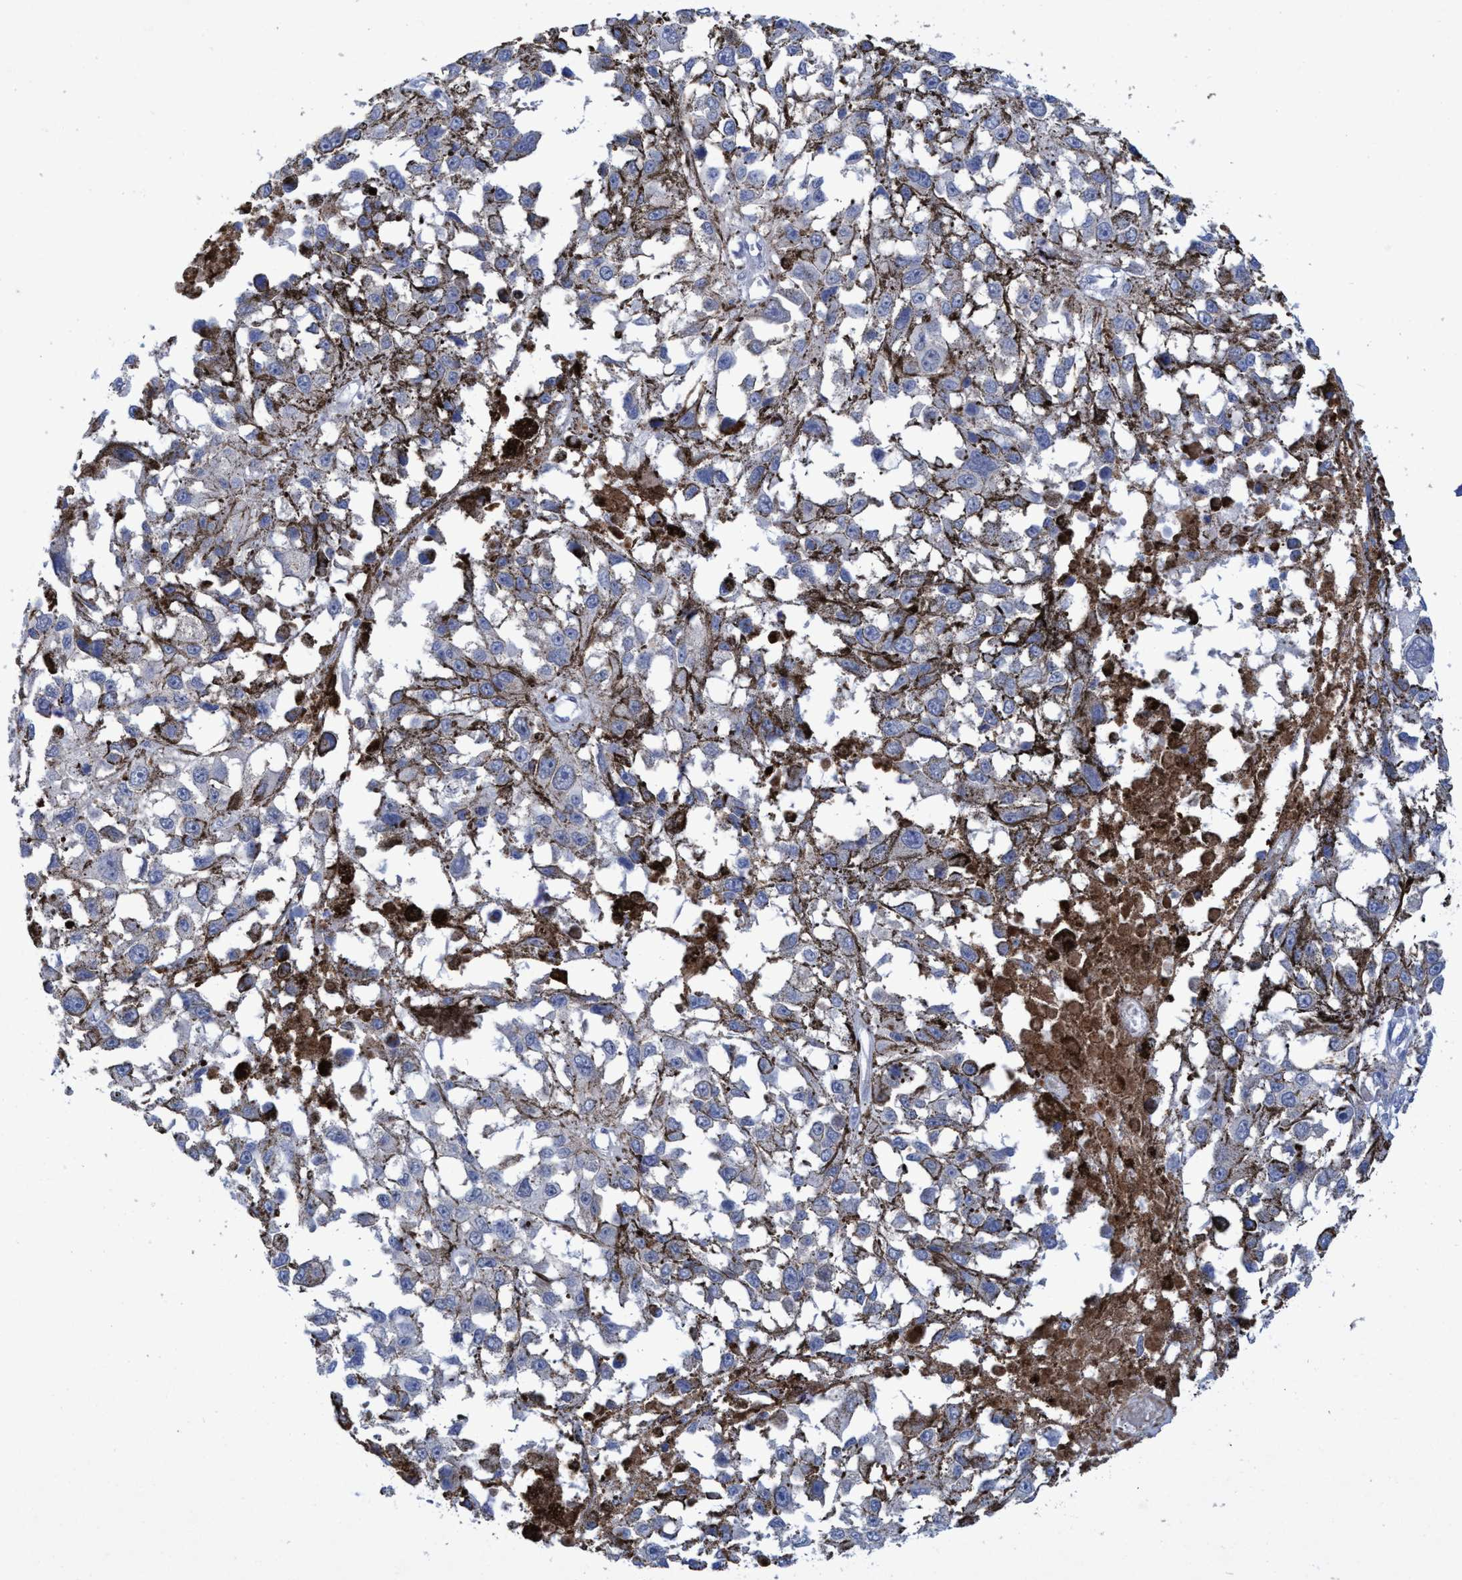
{"staining": {"intensity": "negative", "quantity": "none", "location": "none"}, "tissue": "melanoma", "cell_type": "Tumor cells", "image_type": "cancer", "snomed": [{"axis": "morphology", "description": "Malignant melanoma, Metastatic site"}, {"axis": "topography", "description": "Lymph node"}], "caption": "Tumor cells show no significant protein staining in malignant melanoma (metastatic site). (DAB immunohistochemistry (IHC) visualized using brightfield microscopy, high magnification).", "gene": "R3HCC1", "patient": {"sex": "male", "age": 59}}